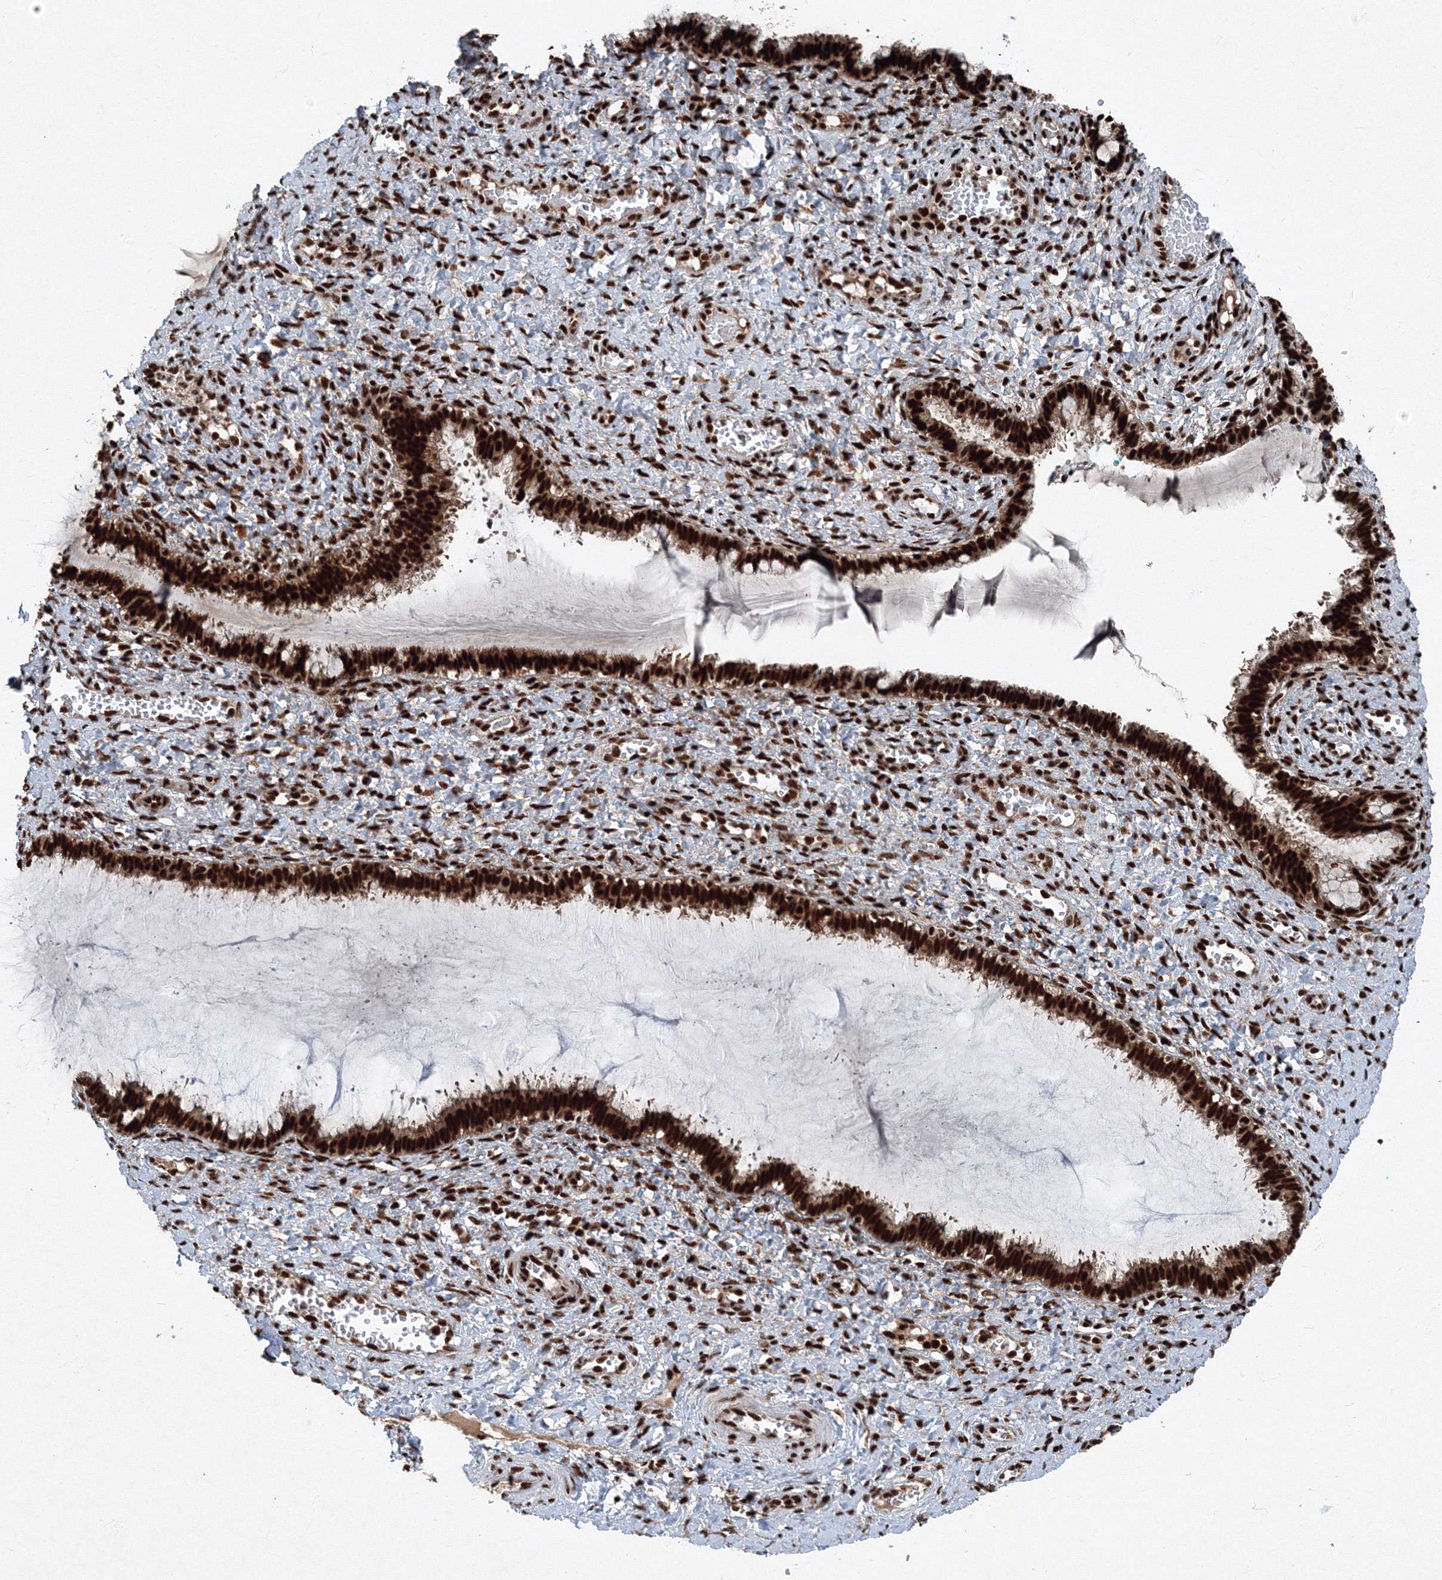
{"staining": {"intensity": "strong", "quantity": ">75%", "location": "nuclear"}, "tissue": "cervix", "cell_type": "Glandular cells", "image_type": "normal", "snomed": [{"axis": "morphology", "description": "Normal tissue, NOS"}, {"axis": "morphology", "description": "Adenocarcinoma, NOS"}, {"axis": "topography", "description": "Cervix"}], "caption": "Immunohistochemical staining of normal human cervix shows >75% levels of strong nuclear protein staining in approximately >75% of glandular cells.", "gene": "SNRPC", "patient": {"sex": "female", "age": 29}}